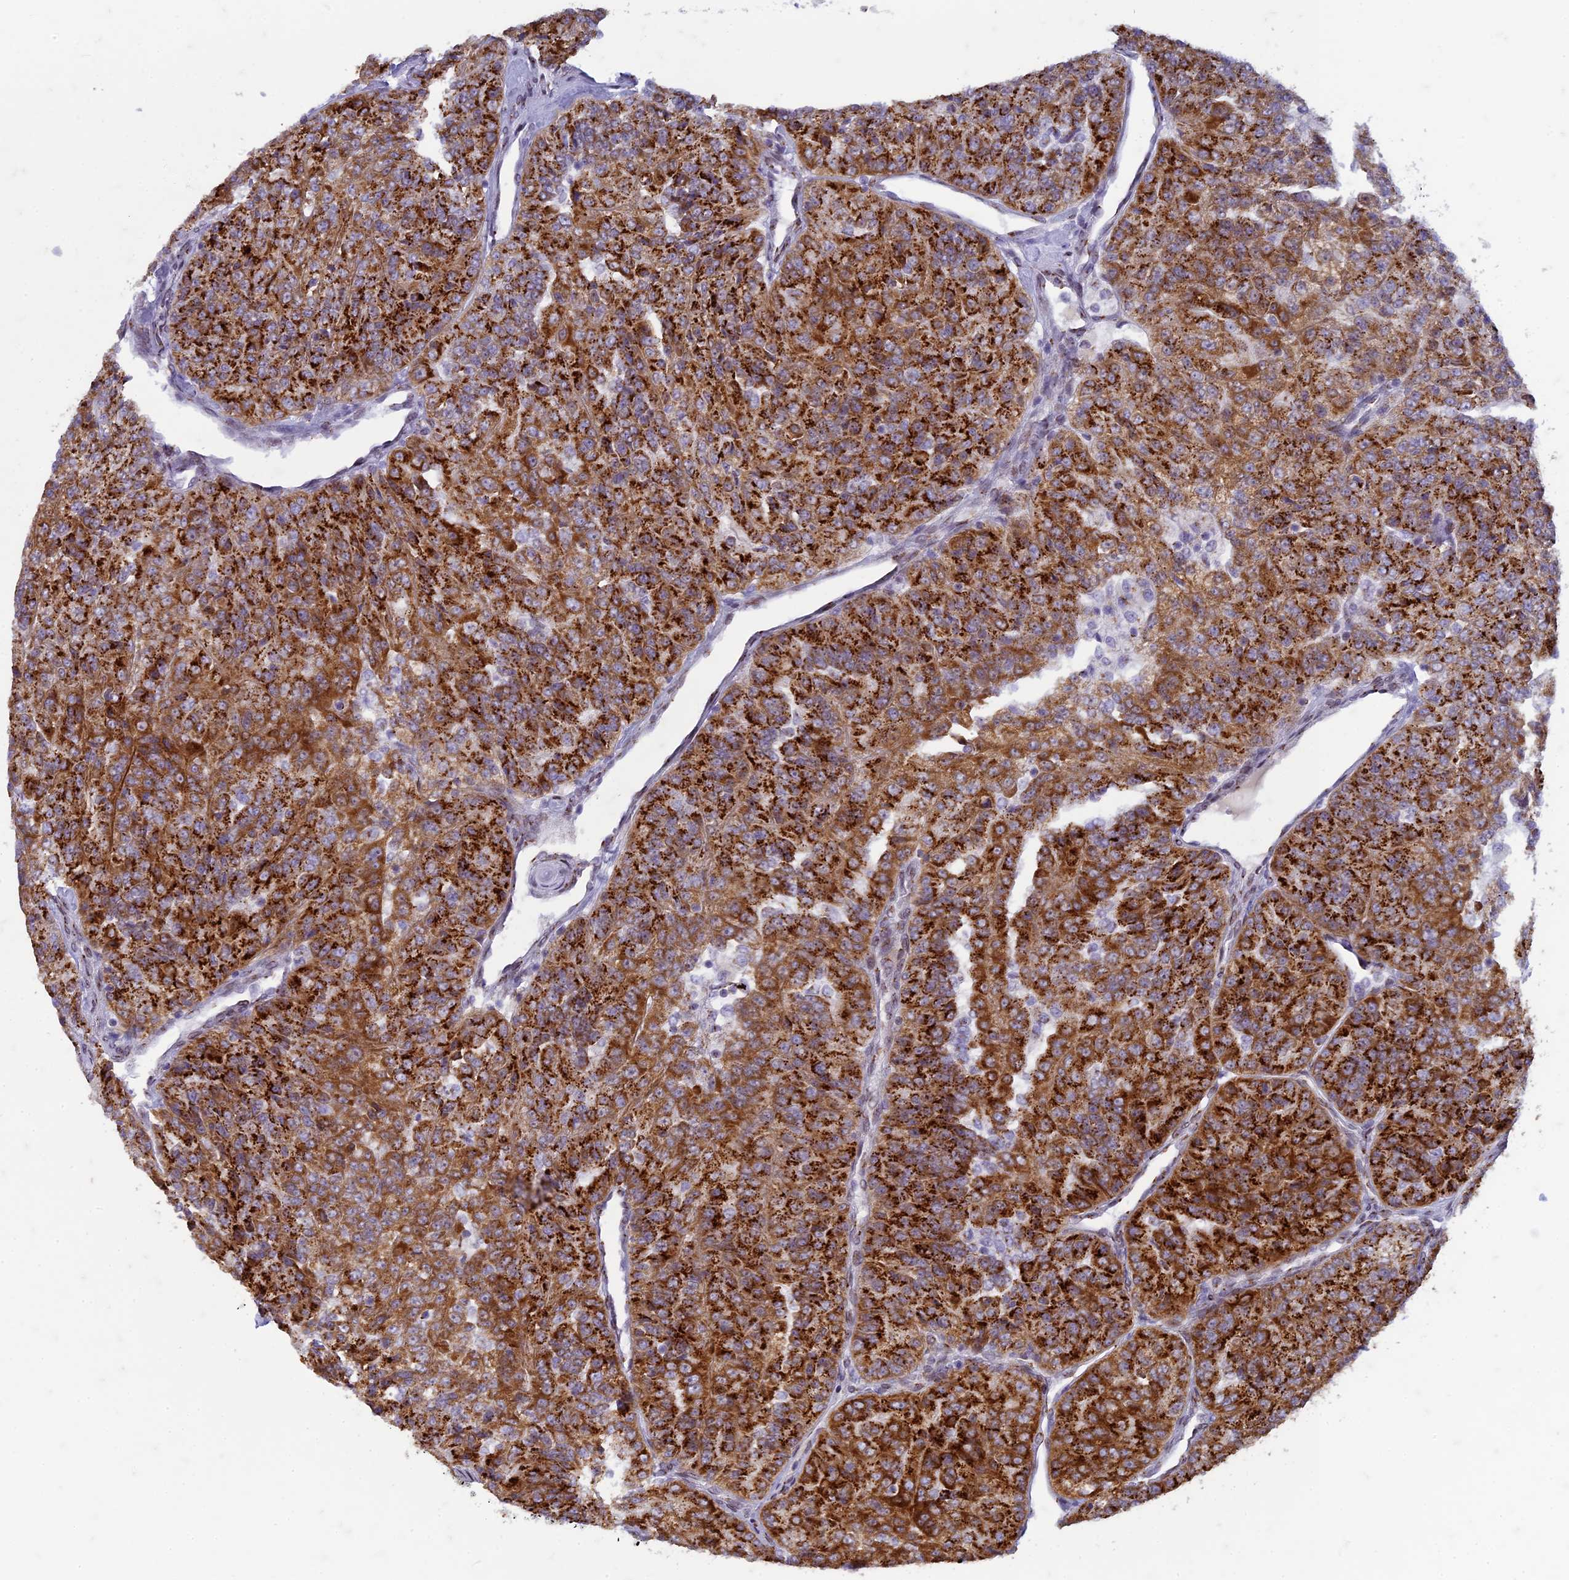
{"staining": {"intensity": "strong", "quantity": ">75%", "location": "cytoplasmic/membranous"}, "tissue": "renal cancer", "cell_type": "Tumor cells", "image_type": "cancer", "snomed": [{"axis": "morphology", "description": "Adenocarcinoma, NOS"}, {"axis": "topography", "description": "Kidney"}], "caption": "Strong cytoplasmic/membranous positivity is appreciated in approximately >75% of tumor cells in adenocarcinoma (renal).", "gene": "FAM3C", "patient": {"sex": "female", "age": 63}}